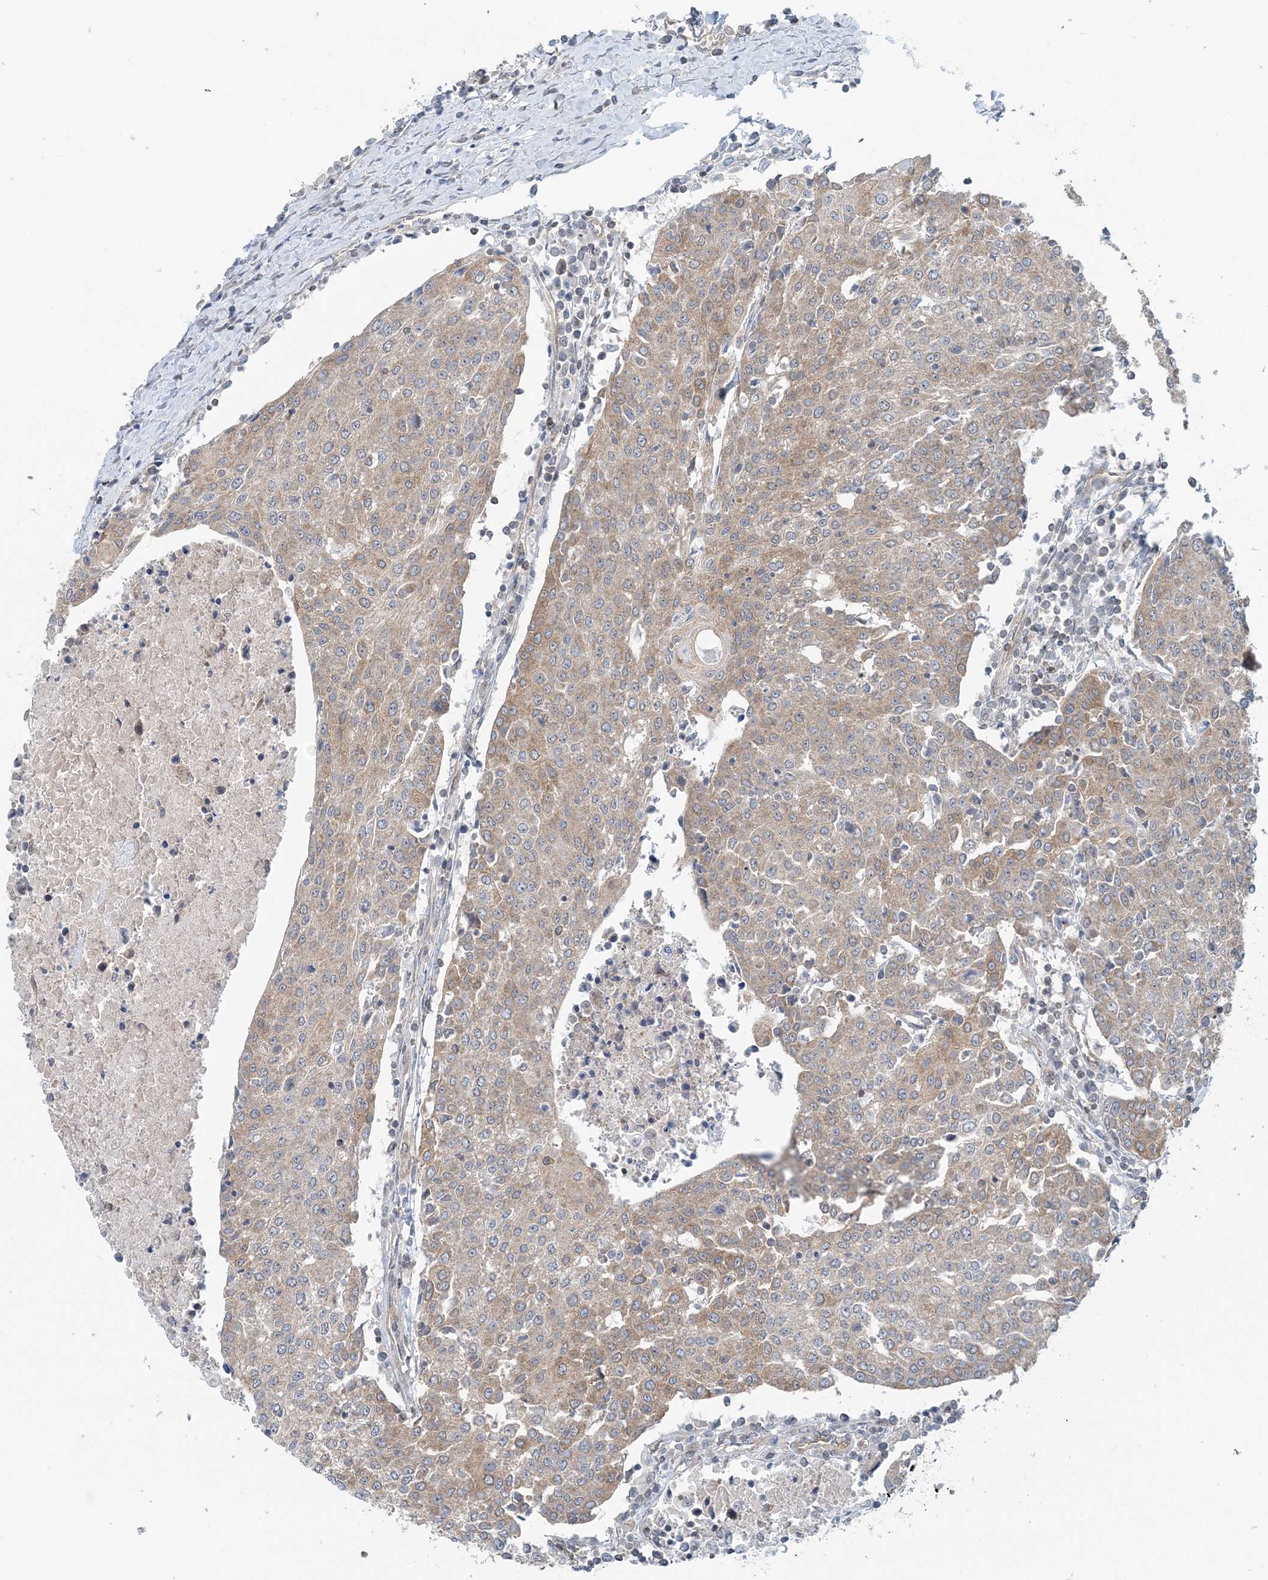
{"staining": {"intensity": "moderate", "quantity": ">75%", "location": "cytoplasmic/membranous"}, "tissue": "urothelial cancer", "cell_type": "Tumor cells", "image_type": "cancer", "snomed": [{"axis": "morphology", "description": "Urothelial carcinoma, High grade"}, {"axis": "topography", "description": "Urinary bladder"}], "caption": "High-magnification brightfield microscopy of urothelial carcinoma (high-grade) stained with DAB (brown) and counterstained with hematoxylin (blue). tumor cells exhibit moderate cytoplasmic/membranous expression is appreciated in approximately>75% of cells.", "gene": "MOB4", "patient": {"sex": "female", "age": 85}}